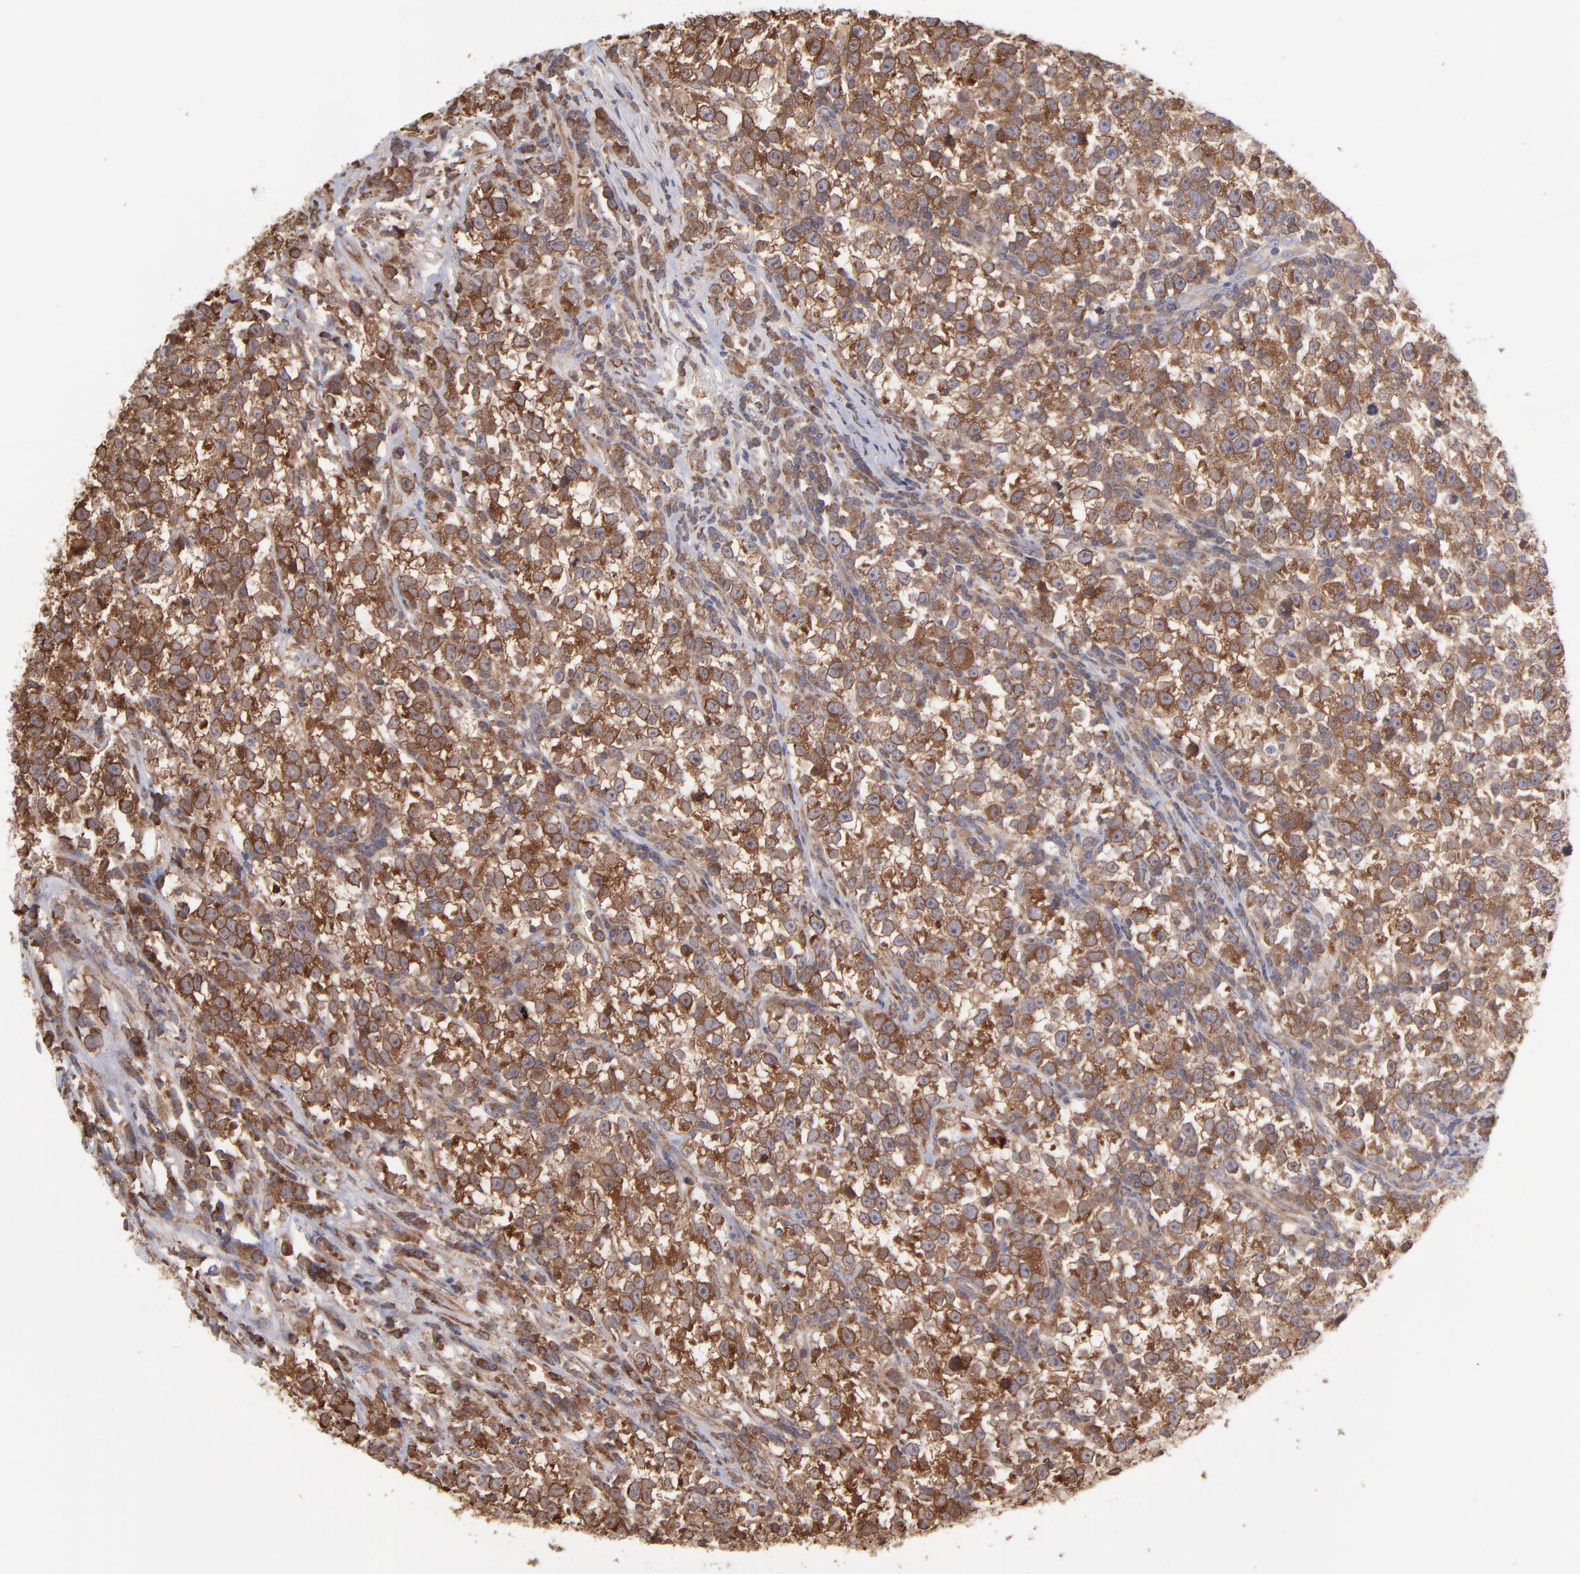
{"staining": {"intensity": "moderate", "quantity": ">75%", "location": "cytoplasmic/membranous"}, "tissue": "testis cancer", "cell_type": "Tumor cells", "image_type": "cancer", "snomed": [{"axis": "morphology", "description": "Seminoma, NOS"}, {"axis": "topography", "description": "Testis"}], "caption": "Immunohistochemical staining of testis cancer (seminoma) displays medium levels of moderate cytoplasmic/membranous staining in about >75% of tumor cells.", "gene": "MAPRE1", "patient": {"sex": "male", "age": 43}}